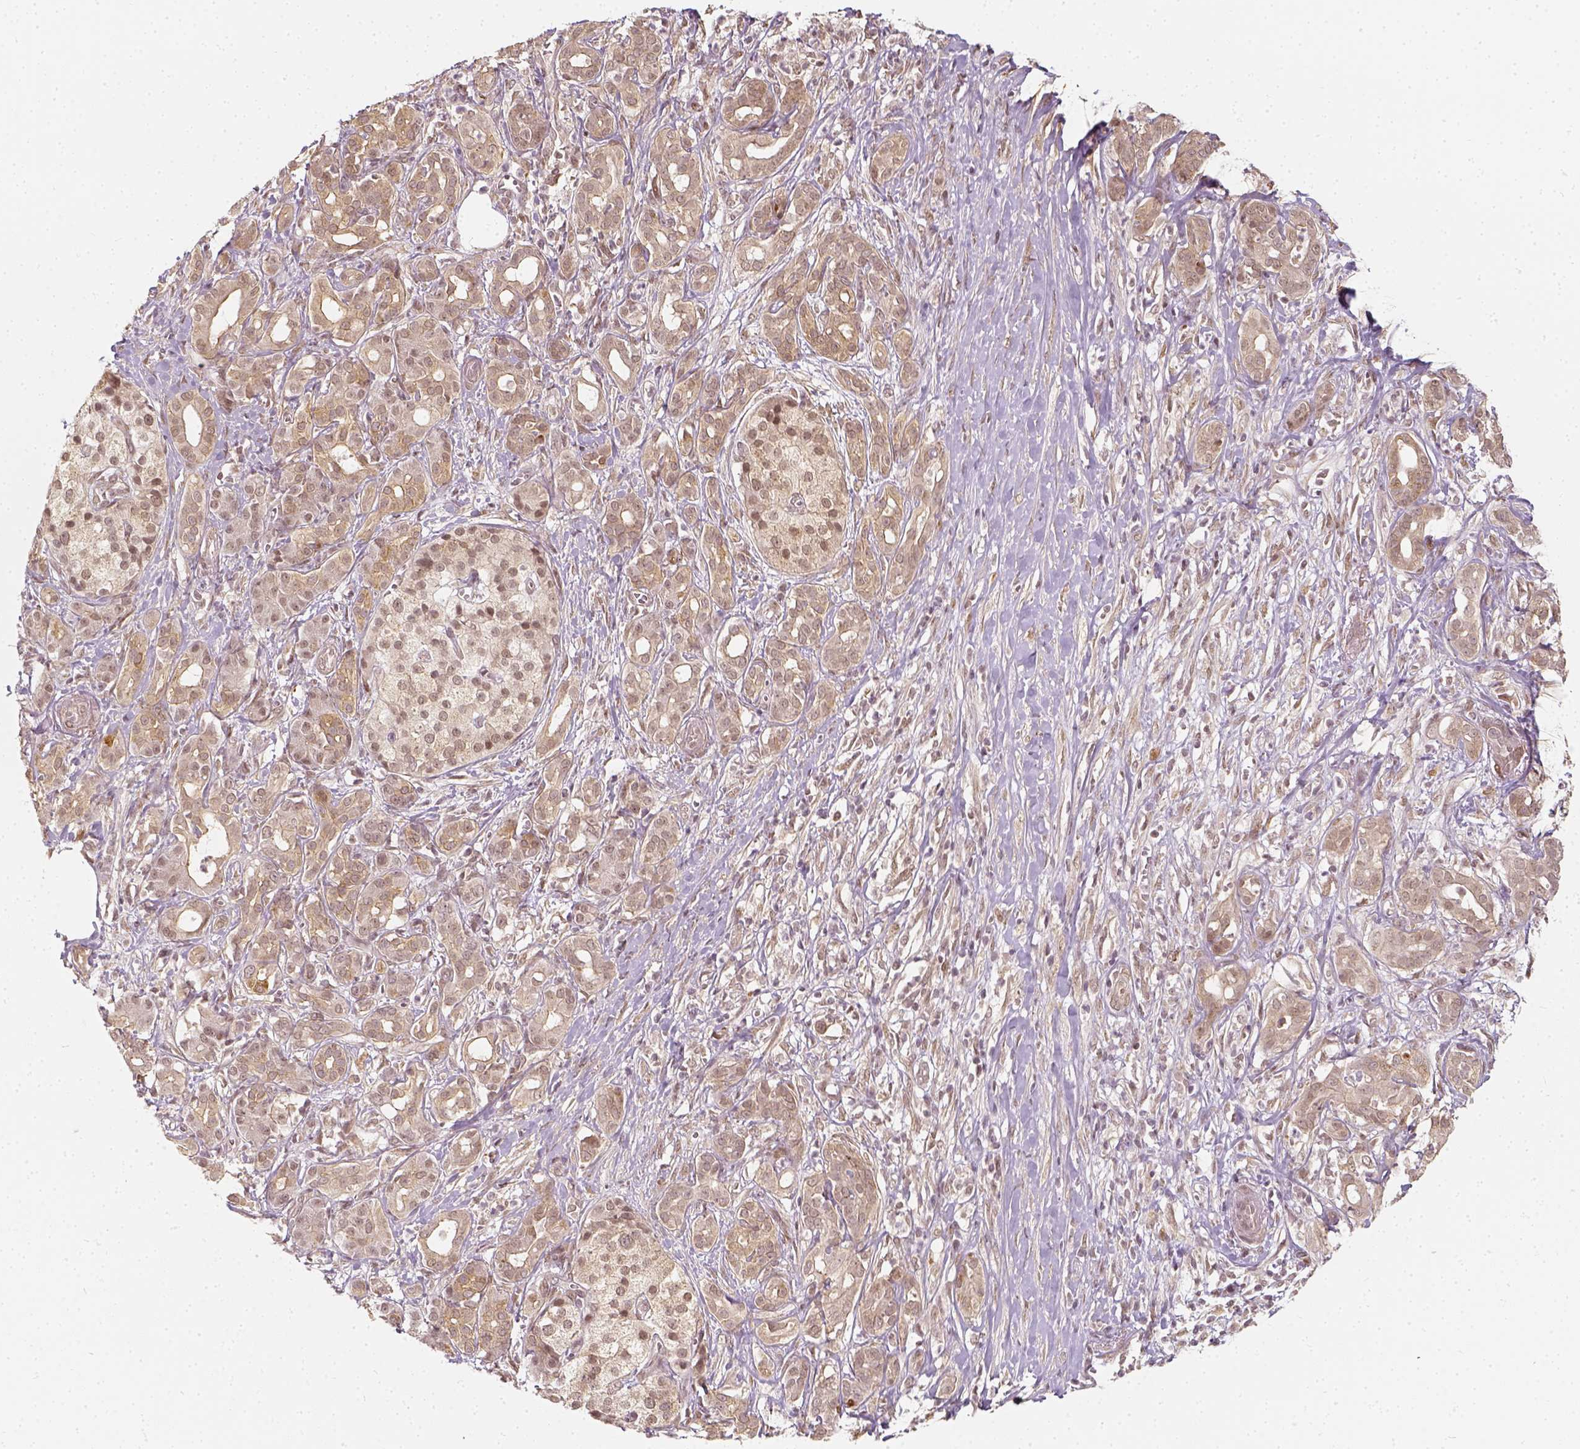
{"staining": {"intensity": "weak", "quantity": ">75%", "location": "cytoplasmic/membranous"}, "tissue": "pancreatic cancer", "cell_type": "Tumor cells", "image_type": "cancer", "snomed": [{"axis": "morphology", "description": "Adenocarcinoma, NOS"}, {"axis": "topography", "description": "Pancreas"}], "caption": "A micrograph showing weak cytoplasmic/membranous expression in about >75% of tumor cells in adenocarcinoma (pancreatic), as visualized by brown immunohistochemical staining.", "gene": "ZMAT3", "patient": {"sex": "male", "age": 61}}